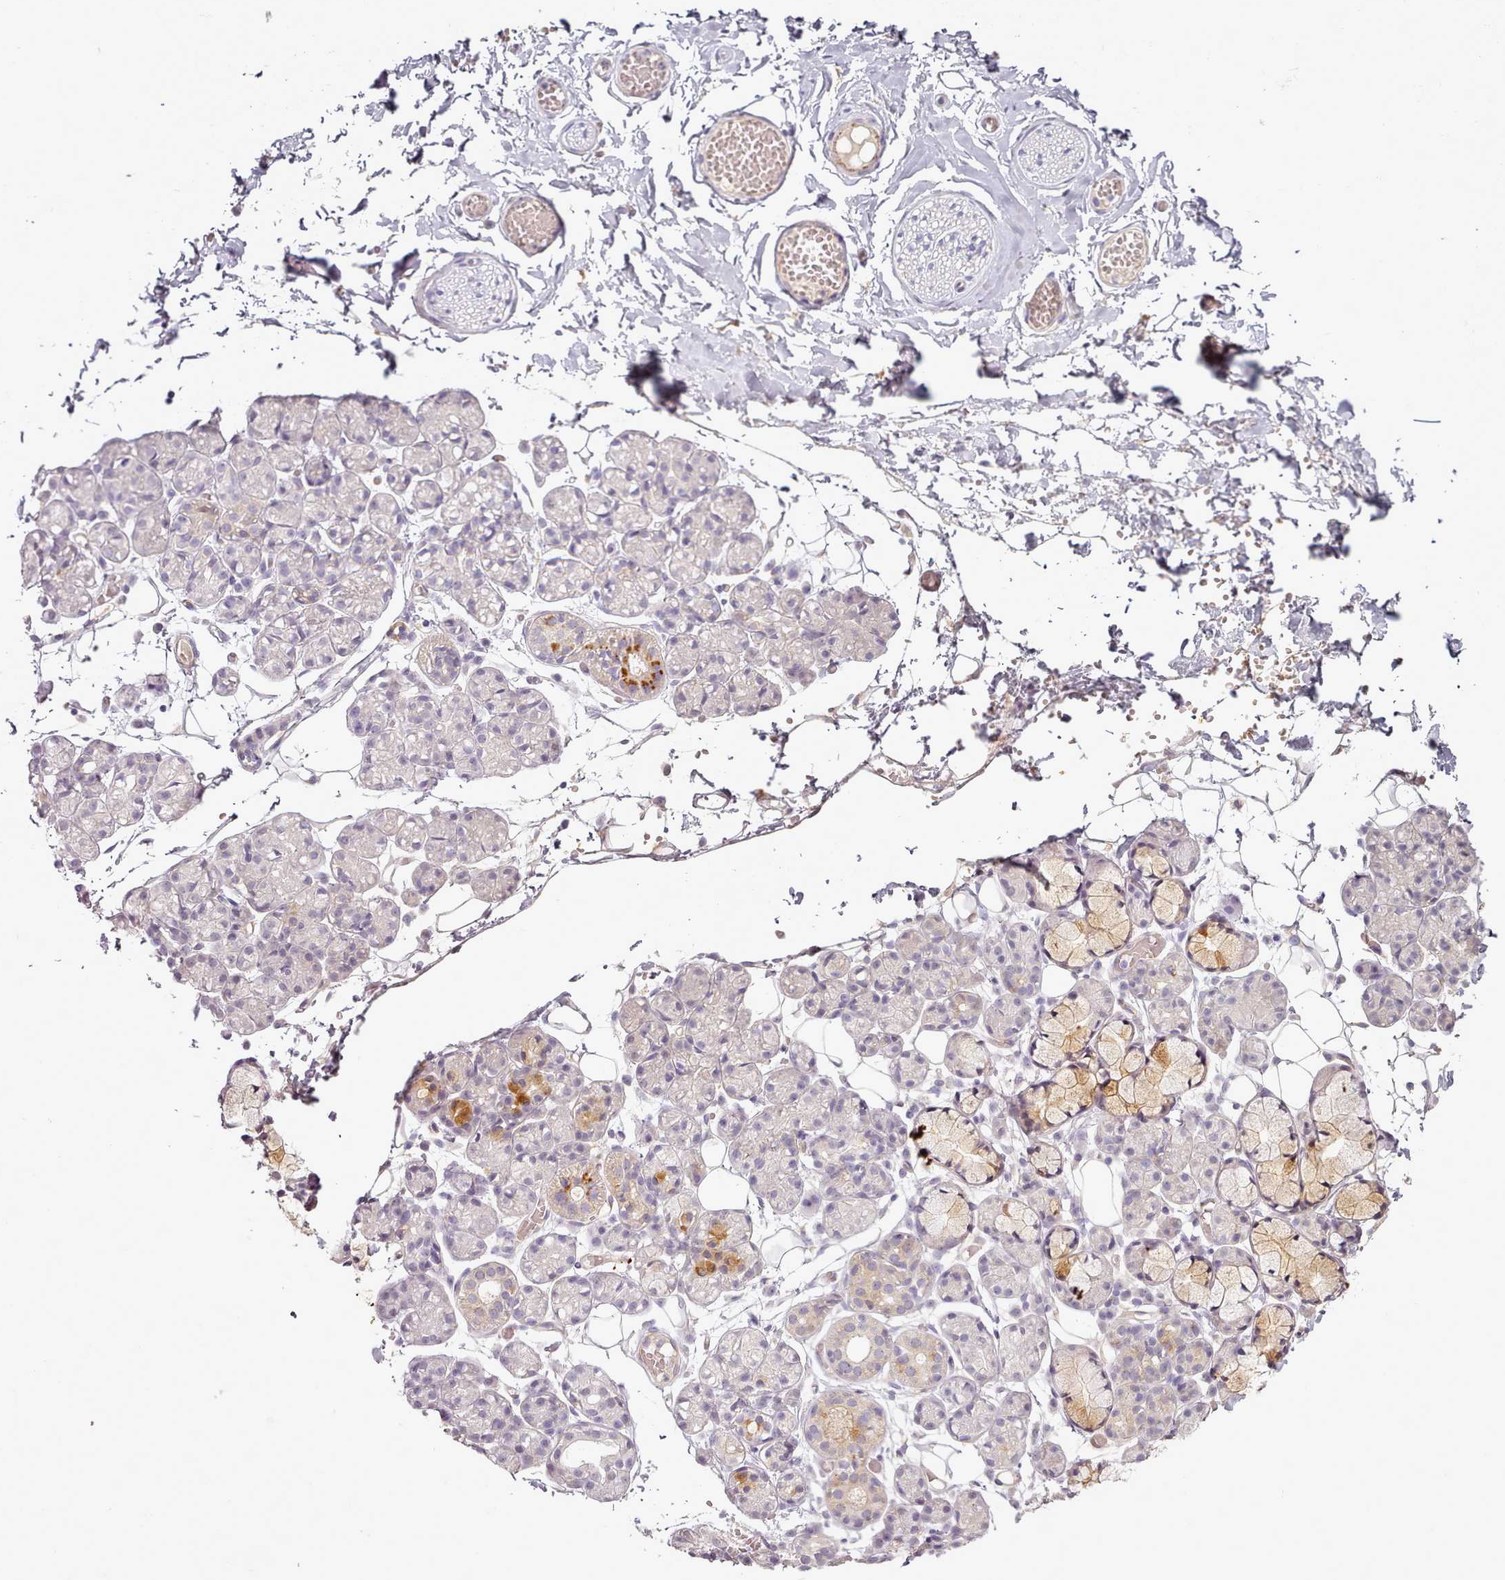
{"staining": {"intensity": "moderate", "quantity": "<25%", "location": "cytoplasmic/membranous"}, "tissue": "salivary gland", "cell_type": "Glandular cells", "image_type": "normal", "snomed": [{"axis": "morphology", "description": "Normal tissue, NOS"}, {"axis": "topography", "description": "Salivary gland"}], "caption": "This histopathology image exhibits immunohistochemistry staining of unremarkable salivary gland, with low moderate cytoplasmic/membranous positivity in approximately <25% of glandular cells.", "gene": "C1QTNF5", "patient": {"sex": "male", "age": 63}}